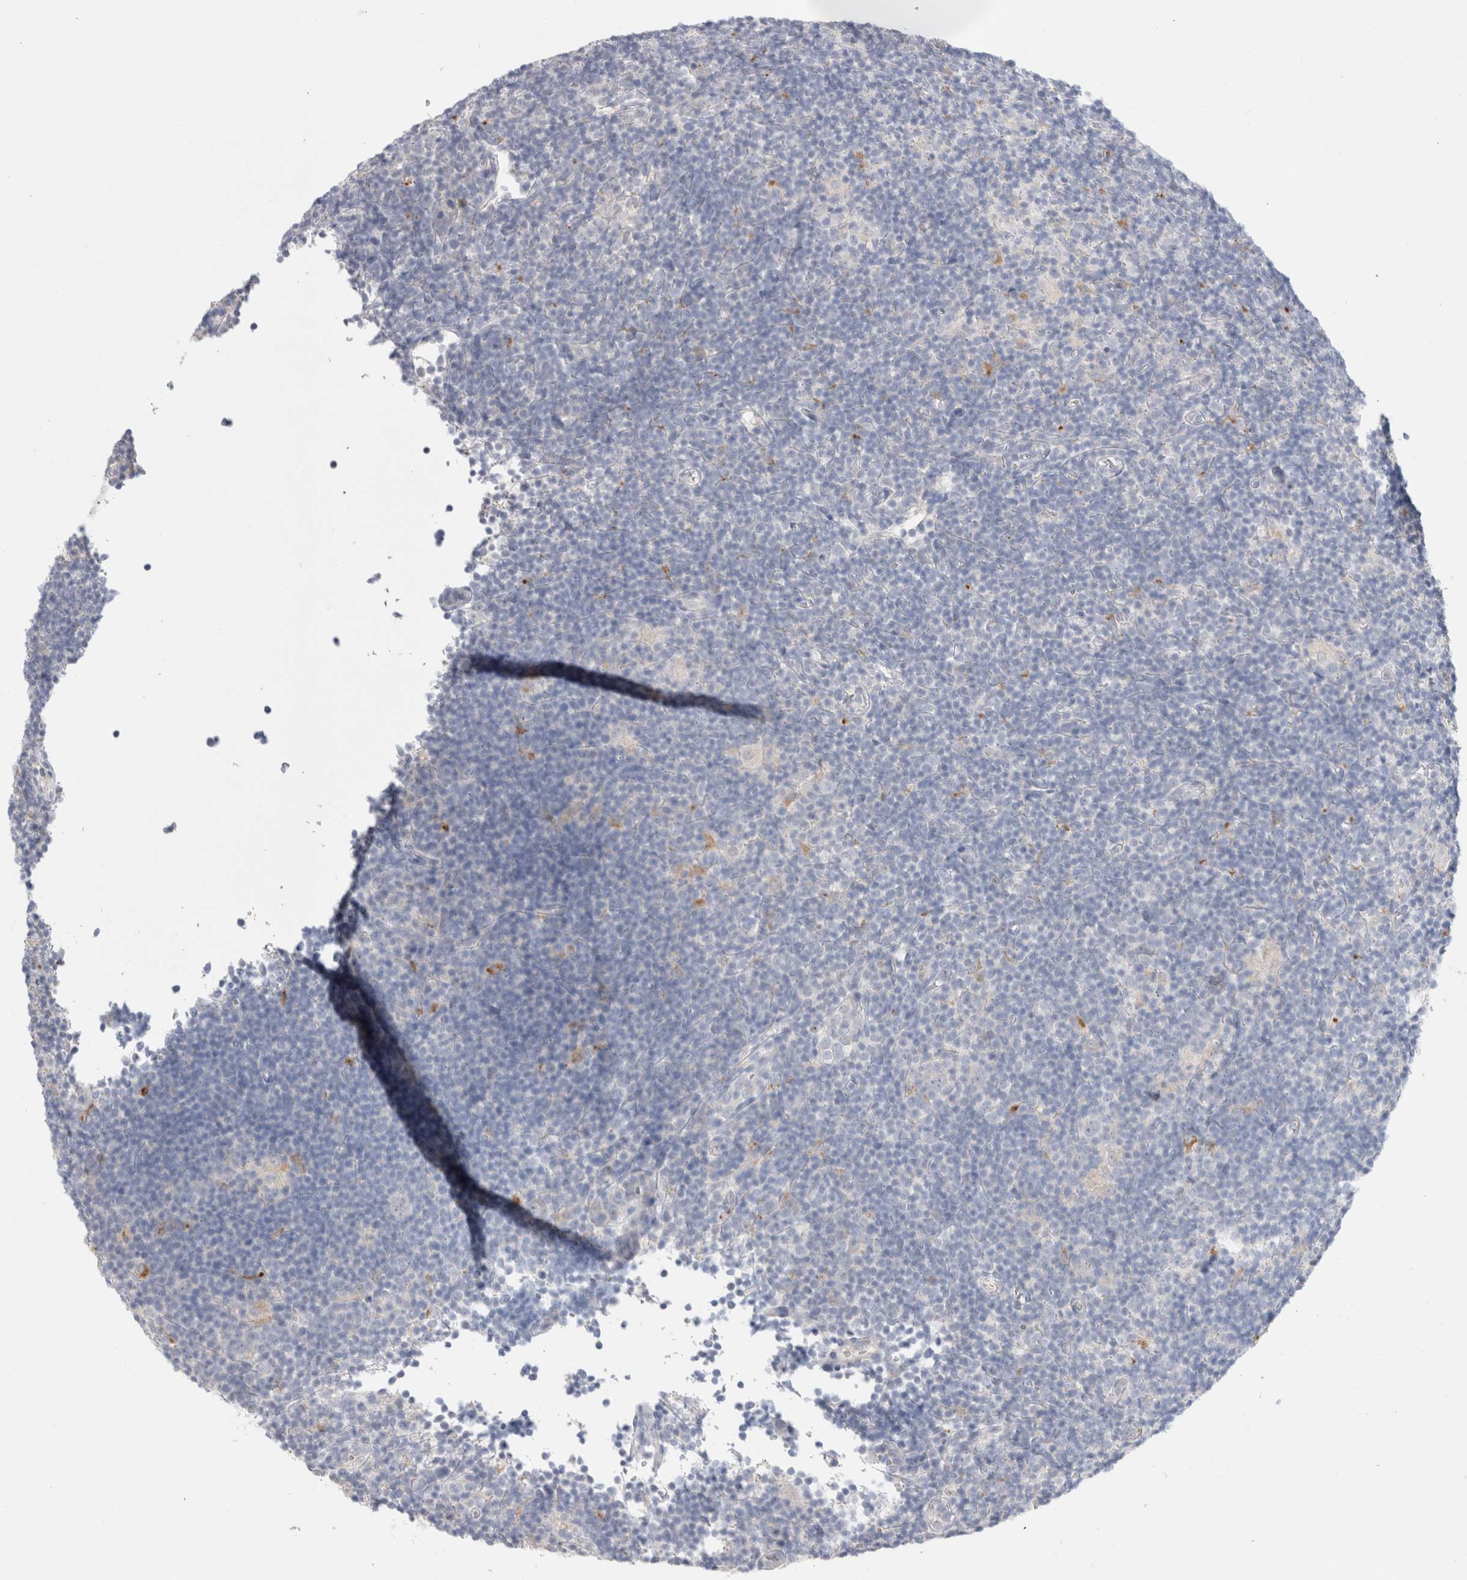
{"staining": {"intensity": "weak", "quantity": "<25%", "location": "cytoplasmic/membranous"}, "tissue": "lymphoma", "cell_type": "Tumor cells", "image_type": "cancer", "snomed": [{"axis": "morphology", "description": "Hodgkin's disease, NOS"}, {"axis": "topography", "description": "Lymph node"}], "caption": "Tumor cells are negative for brown protein staining in lymphoma. The staining was performed using DAB to visualize the protein expression in brown, while the nuclei were stained in blue with hematoxylin (Magnification: 20x).", "gene": "HPGDS", "patient": {"sex": "female", "age": 57}}